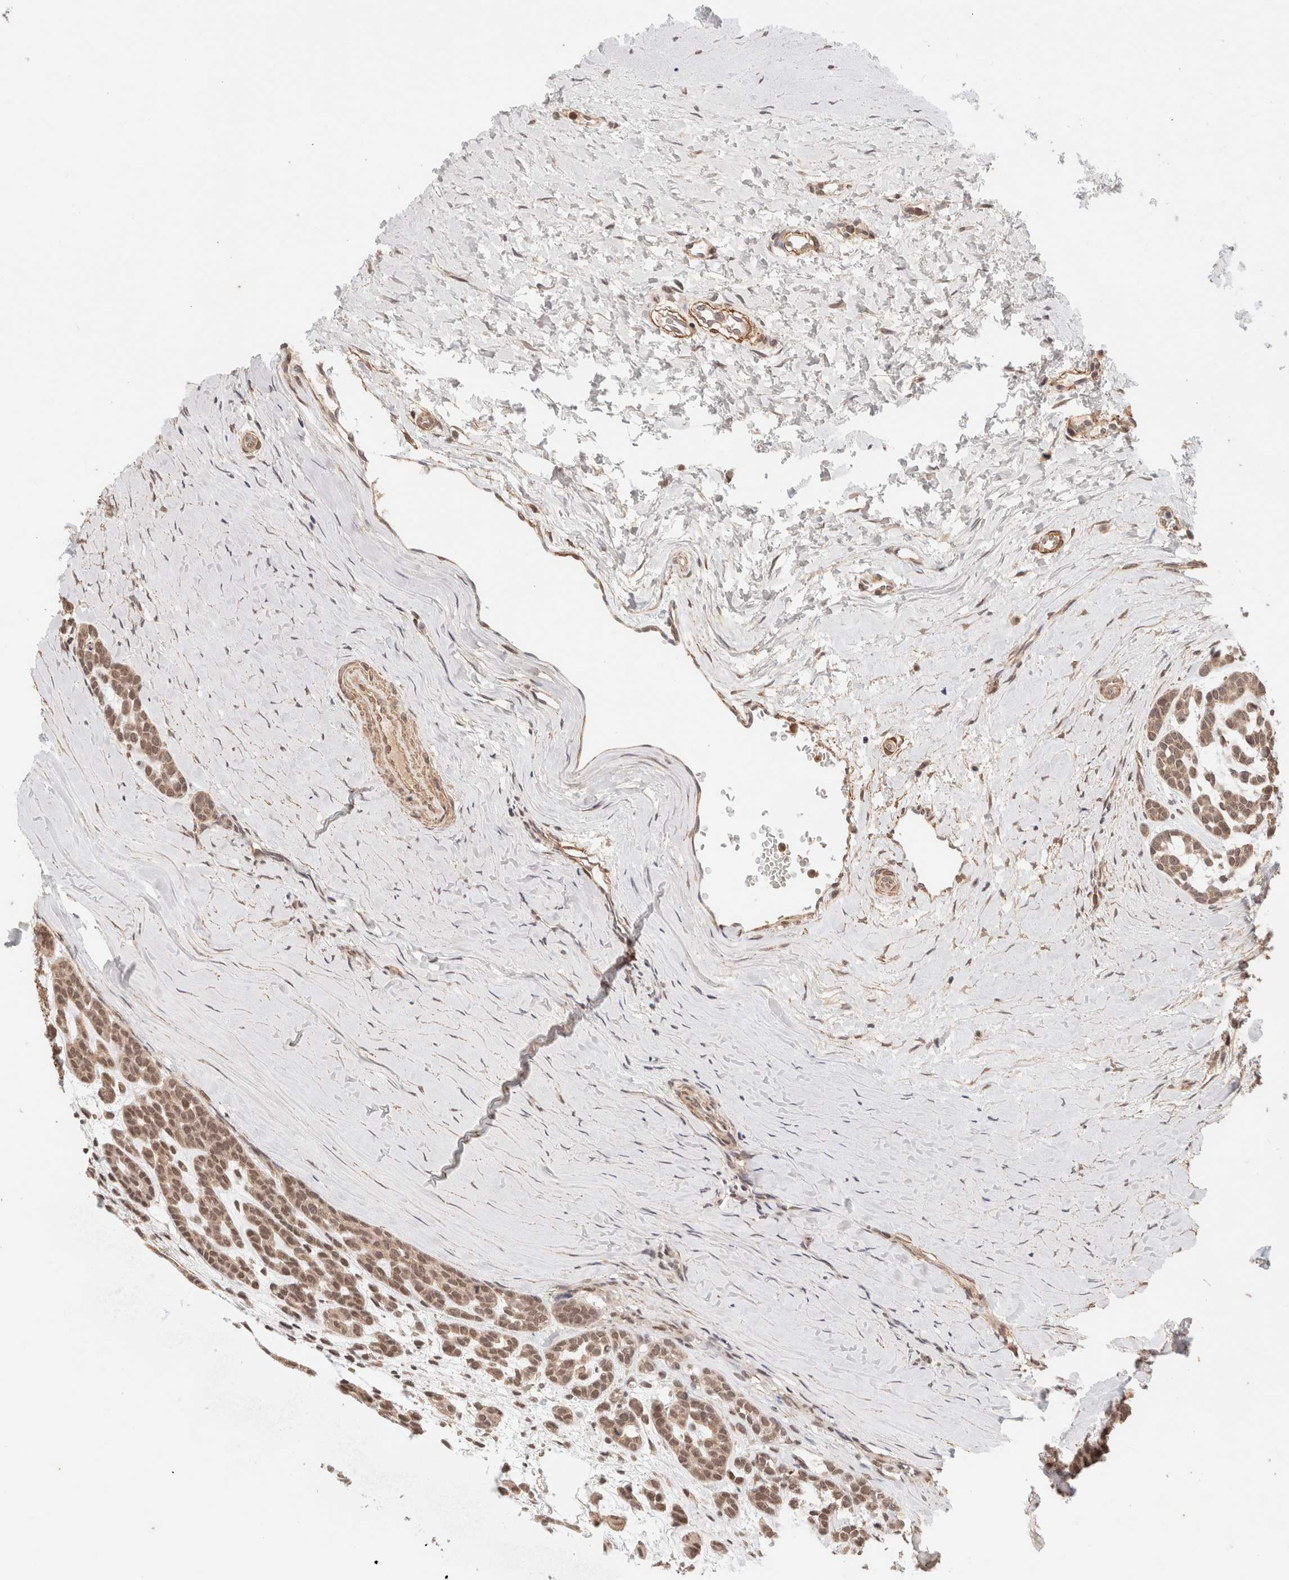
{"staining": {"intensity": "moderate", "quantity": ">75%", "location": "cytoplasmic/membranous,nuclear"}, "tissue": "head and neck cancer", "cell_type": "Tumor cells", "image_type": "cancer", "snomed": [{"axis": "morphology", "description": "Adenocarcinoma, NOS"}, {"axis": "morphology", "description": "Adenoma, NOS"}, {"axis": "topography", "description": "Head-Neck"}], "caption": "Brown immunohistochemical staining in human head and neck cancer shows moderate cytoplasmic/membranous and nuclear positivity in about >75% of tumor cells.", "gene": "BRPF3", "patient": {"sex": "female", "age": 55}}